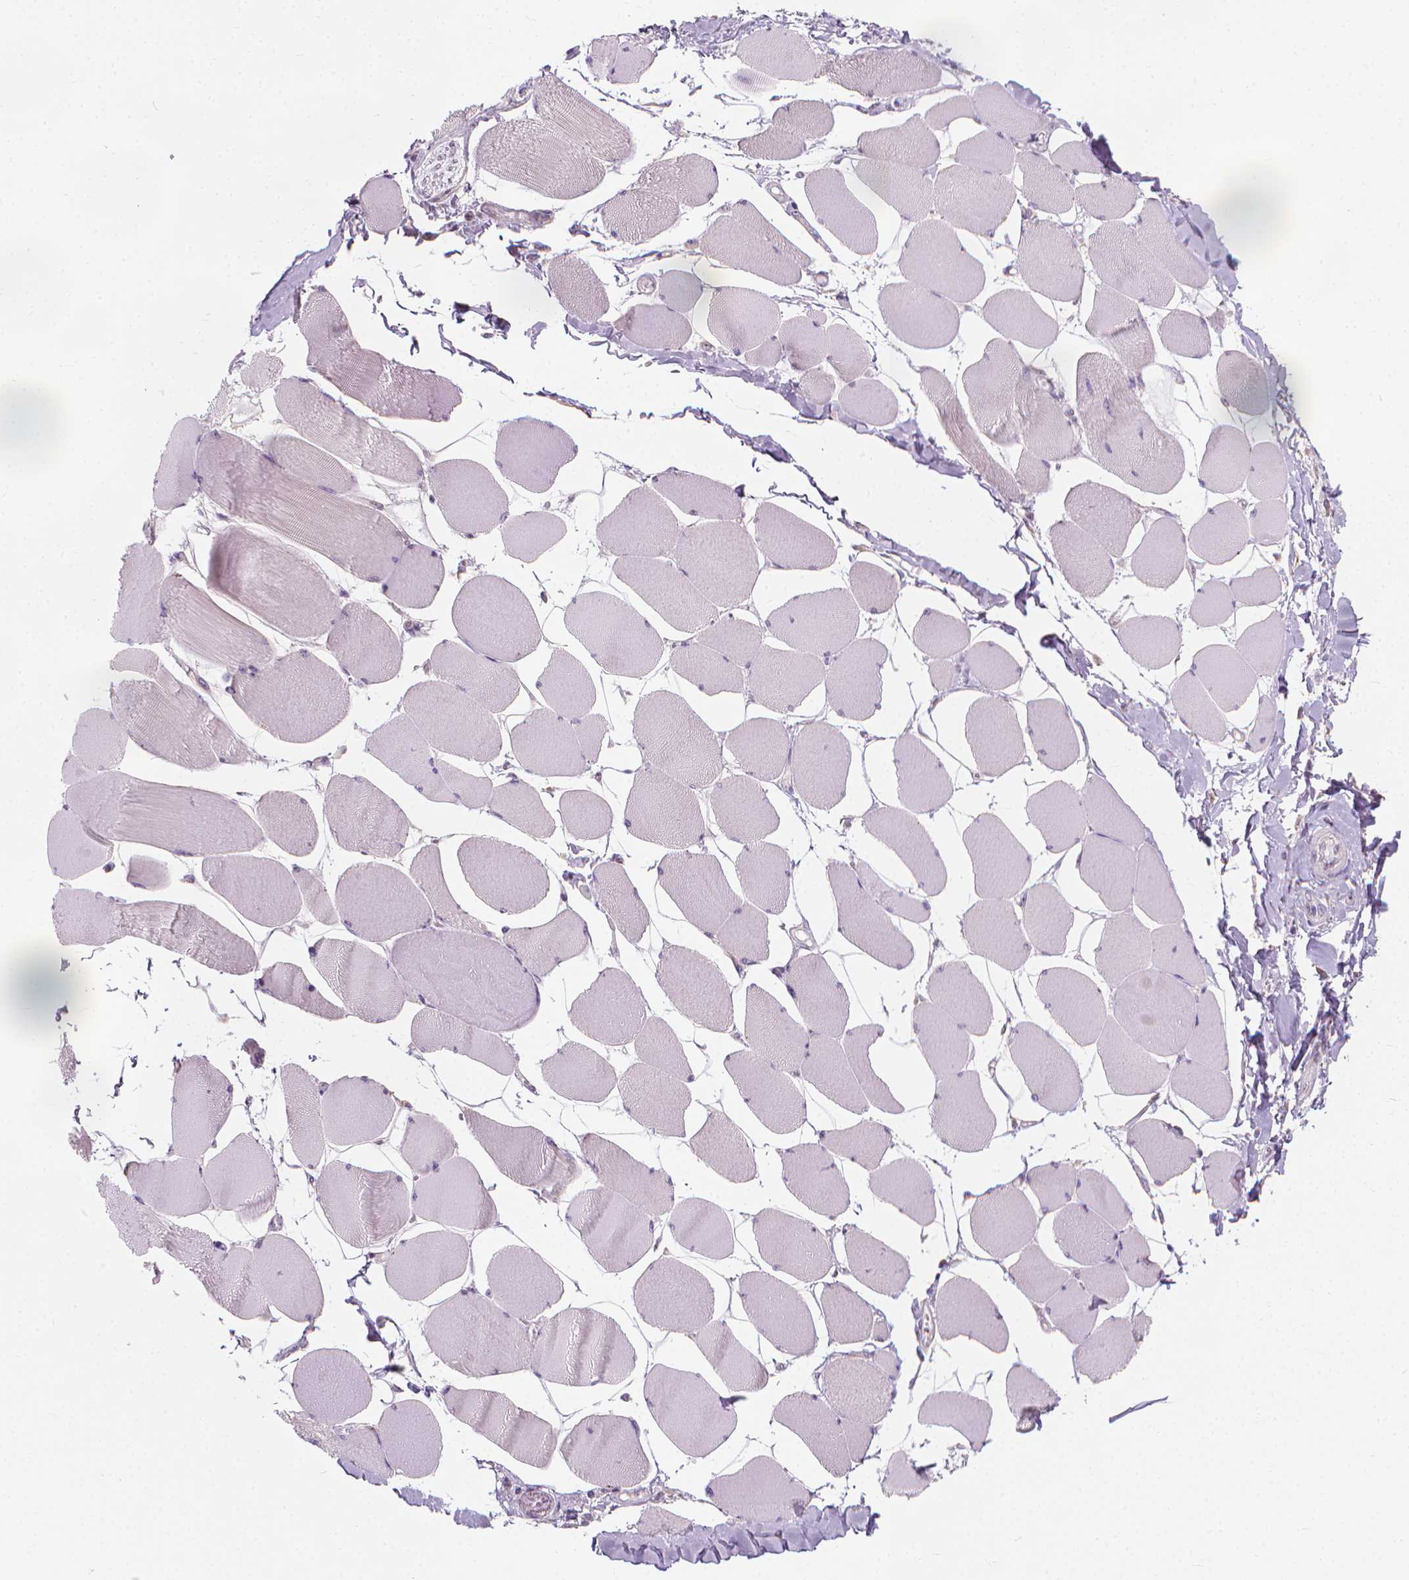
{"staining": {"intensity": "negative", "quantity": "none", "location": "none"}, "tissue": "skeletal muscle", "cell_type": "Myocytes", "image_type": "normal", "snomed": [{"axis": "morphology", "description": "Normal tissue, NOS"}, {"axis": "topography", "description": "Skeletal muscle"}], "caption": "Myocytes show no significant expression in unremarkable skeletal muscle. (DAB (3,3'-diaminobenzidine) immunohistochemistry (IHC) with hematoxylin counter stain).", "gene": "GPRC5A", "patient": {"sex": "female", "age": 75}}